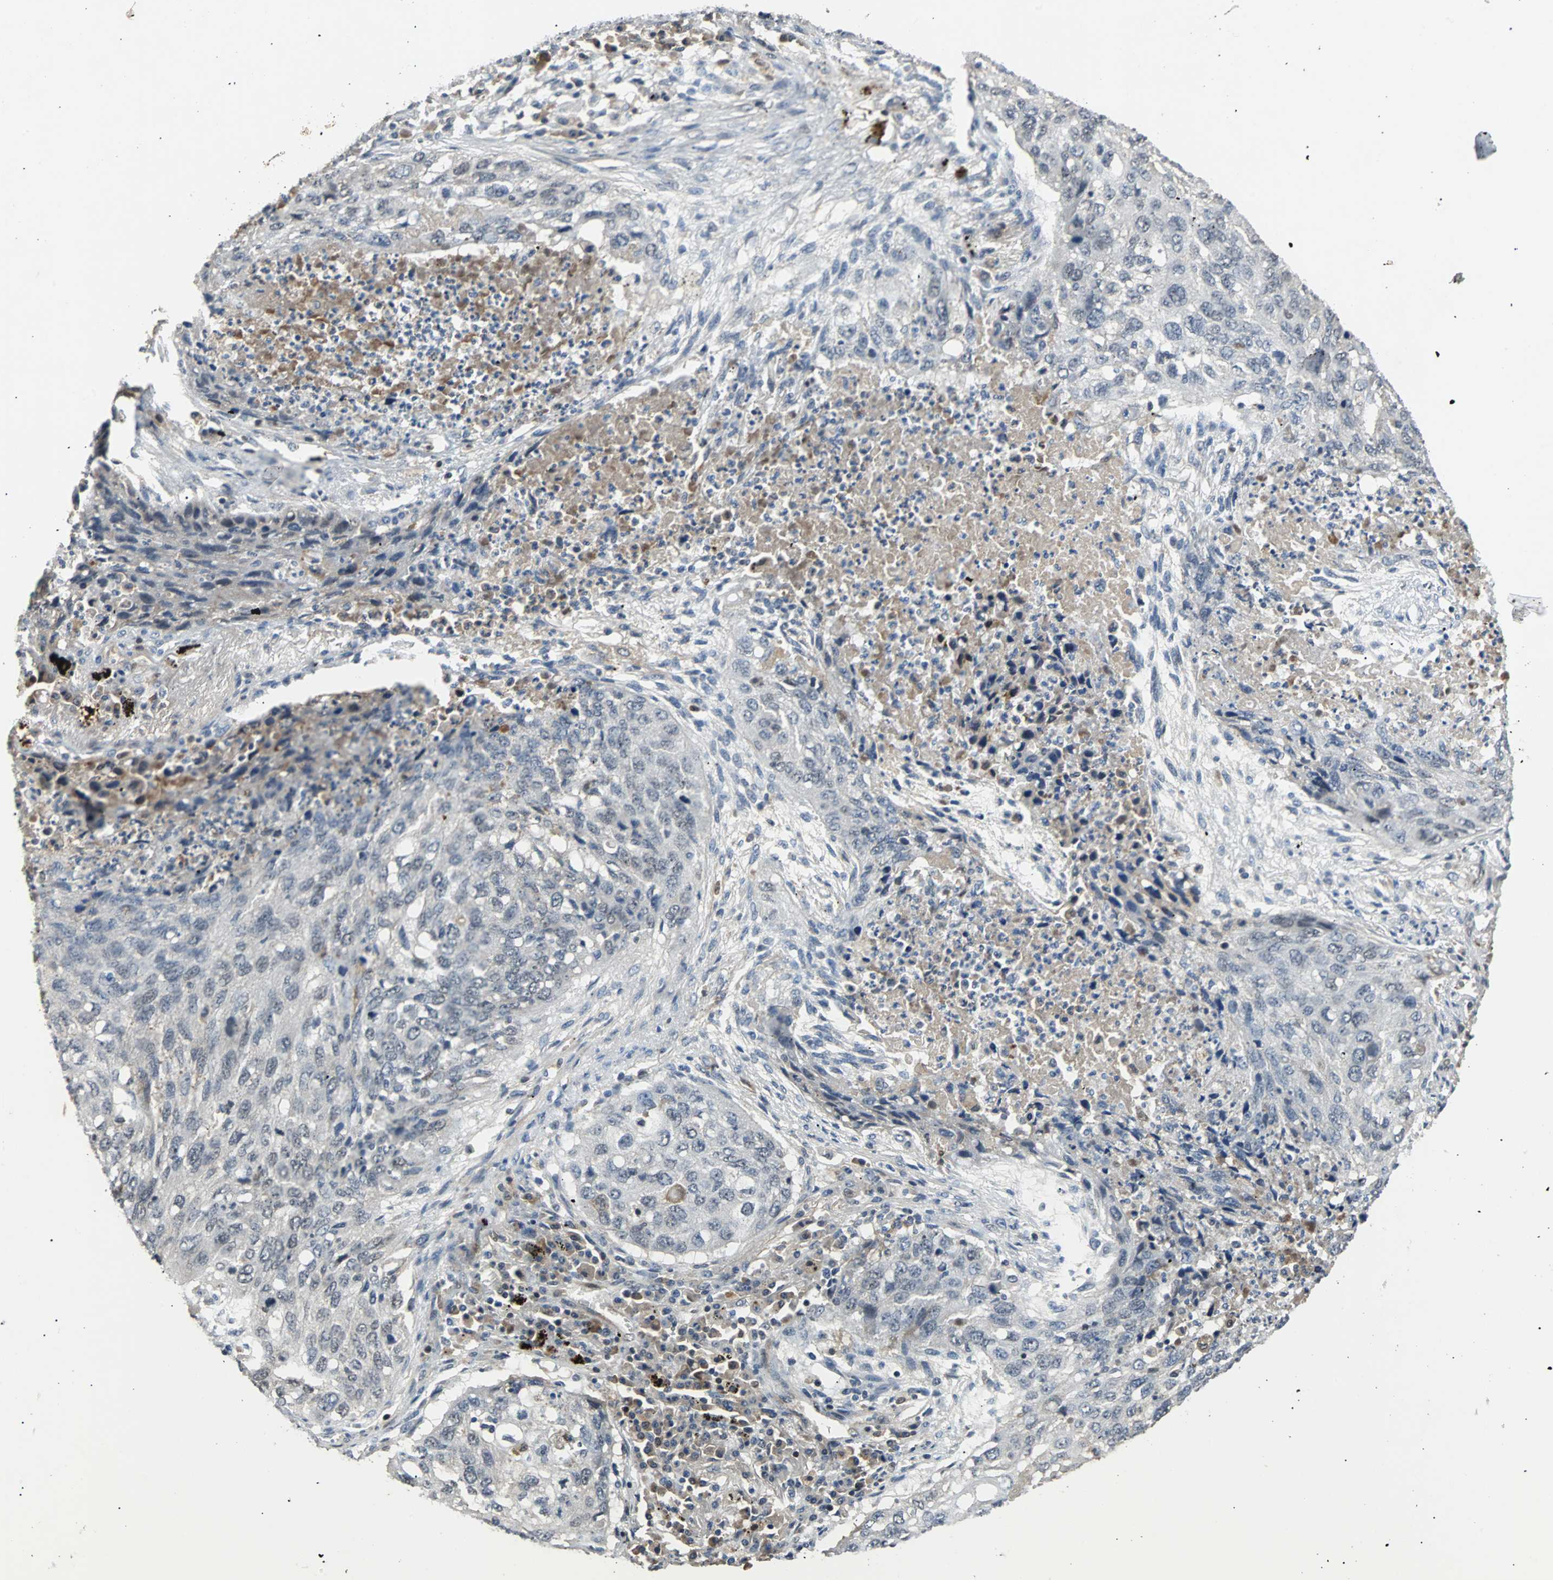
{"staining": {"intensity": "weak", "quantity": "<25%", "location": "cytoplasmic/membranous"}, "tissue": "lung cancer", "cell_type": "Tumor cells", "image_type": "cancer", "snomed": [{"axis": "morphology", "description": "Squamous cell carcinoma, NOS"}, {"axis": "topography", "description": "Lung"}], "caption": "IHC of lung squamous cell carcinoma shows no expression in tumor cells.", "gene": "PHC1", "patient": {"sex": "female", "age": 63}}